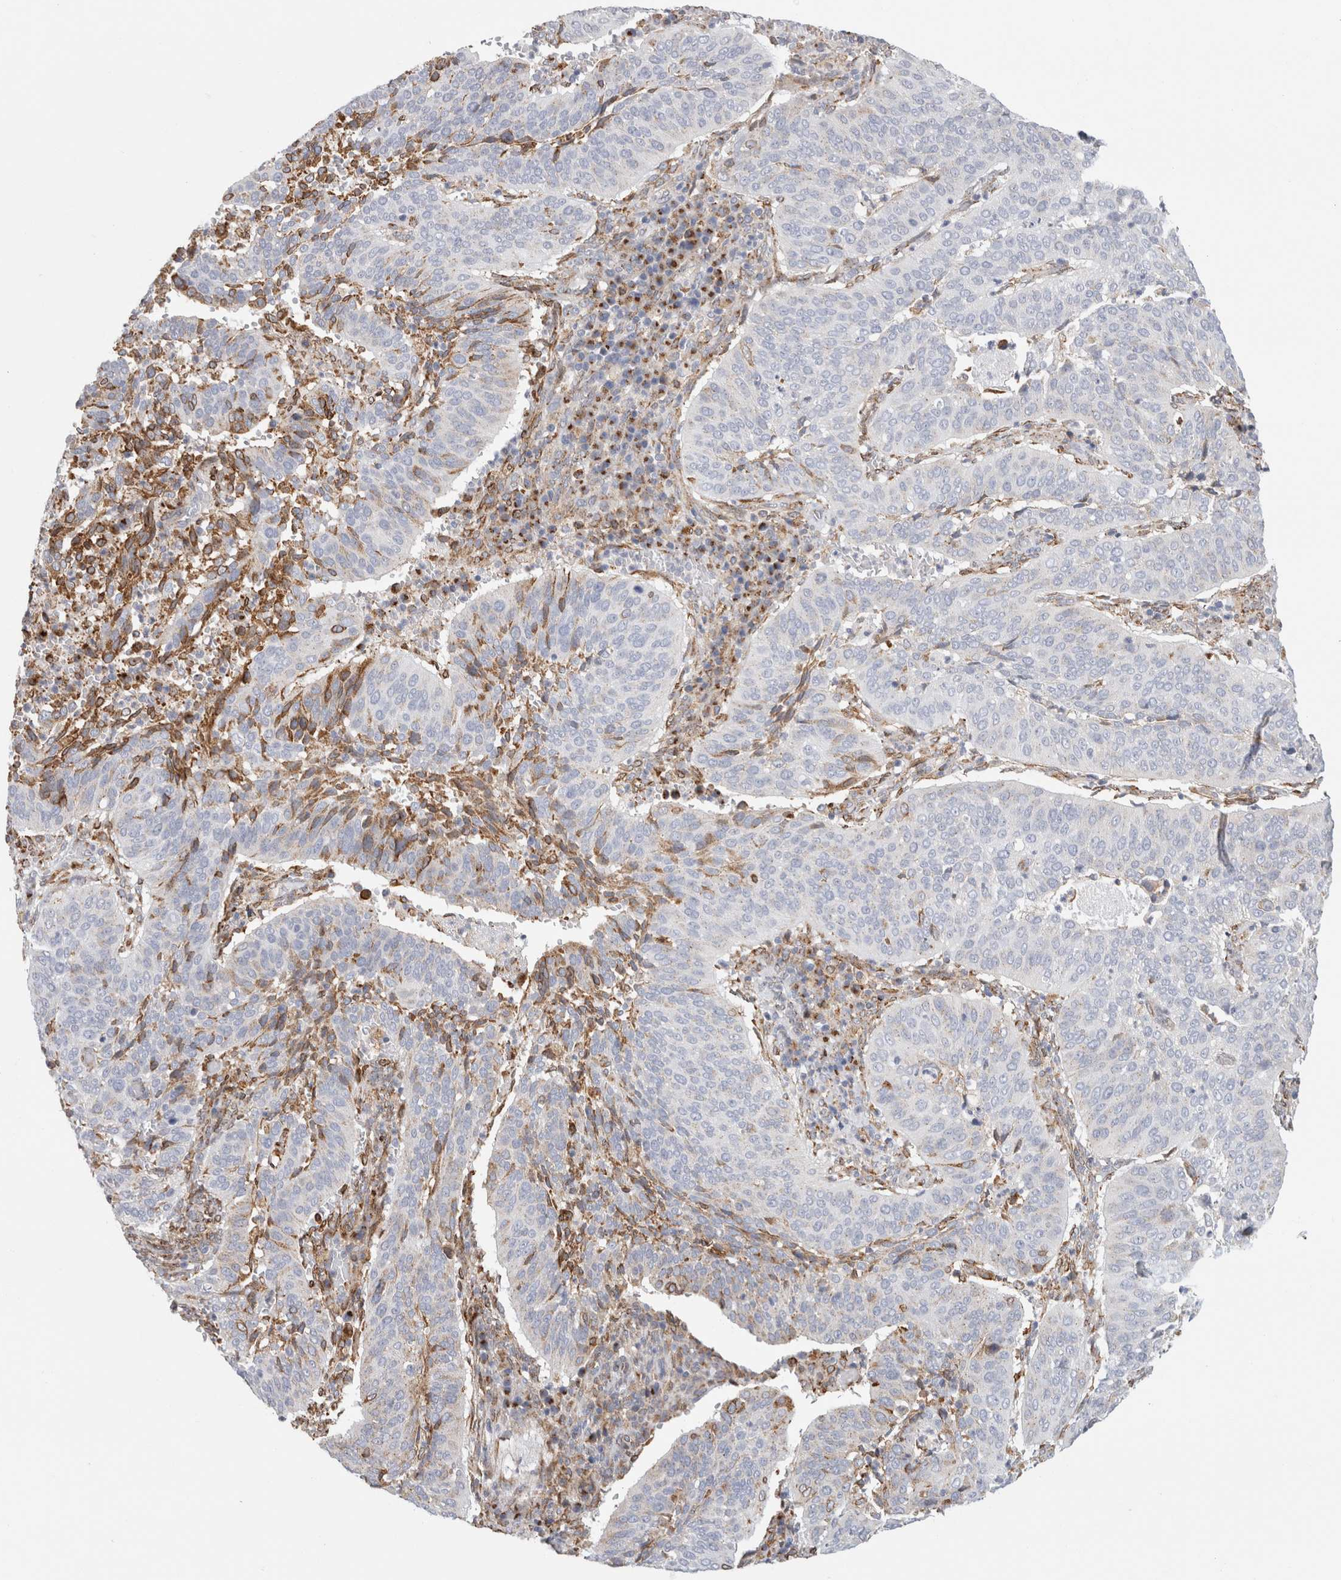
{"staining": {"intensity": "moderate", "quantity": "<25%", "location": "cytoplasmic/membranous"}, "tissue": "cervical cancer", "cell_type": "Tumor cells", "image_type": "cancer", "snomed": [{"axis": "morphology", "description": "Normal tissue, NOS"}, {"axis": "morphology", "description": "Squamous cell carcinoma, NOS"}, {"axis": "topography", "description": "Cervix"}], "caption": "The immunohistochemical stain shows moderate cytoplasmic/membranous staining in tumor cells of cervical cancer tissue.", "gene": "MCFD2", "patient": {"sex": "female", "age": 39}}